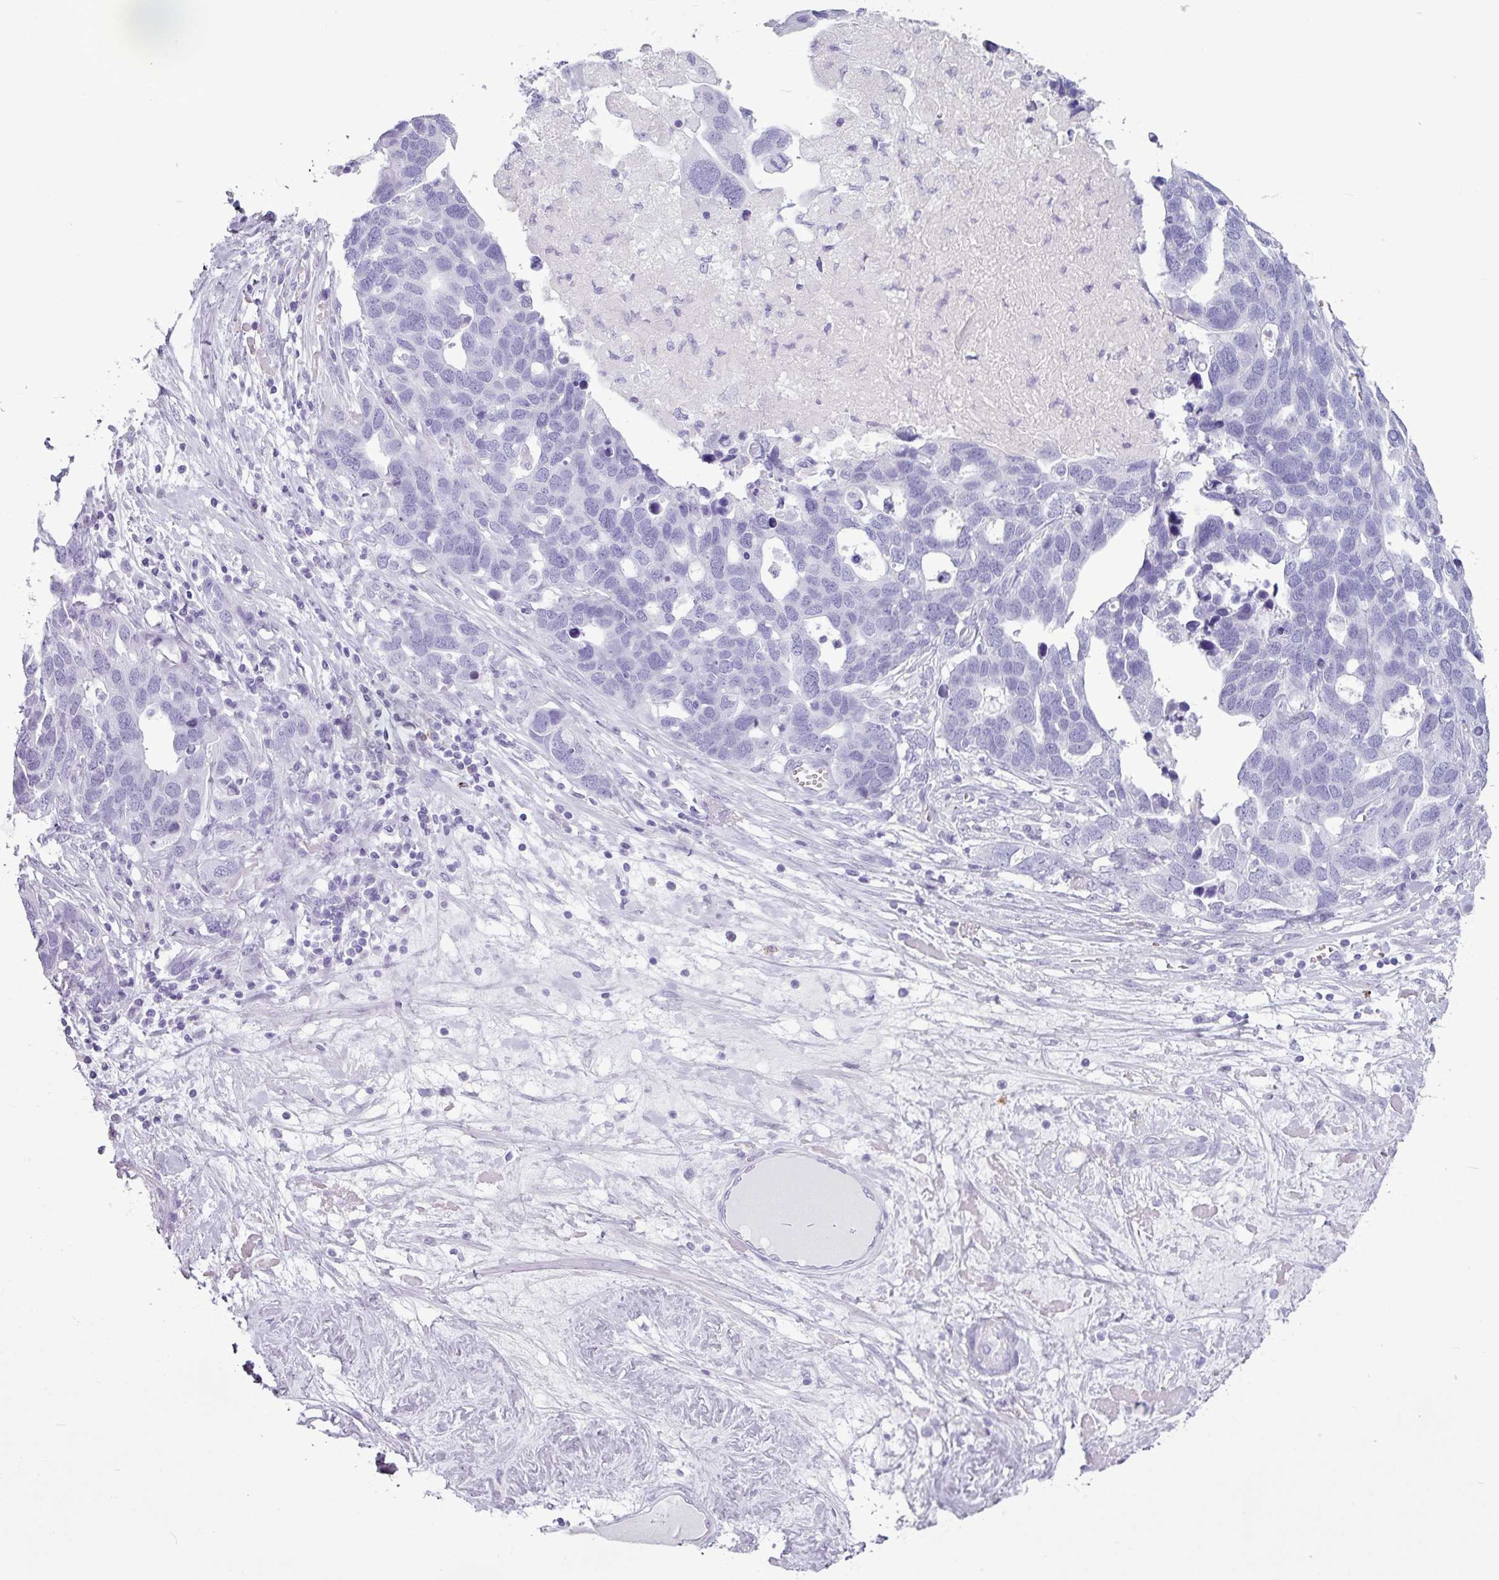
{"staining": {"intensity": "negative", "quantity": "none", "location": "none"}, "tissue": "ovarian cancer", "cell_type": "Tumor cells", "image_type": "cancer", "snomed": [{"axis": "morphology", "description": "Cystadenocarcinoma, serous, NOS"}, {"axis": "topography", "description": "Ovary"}], "caption": "Immunohistochemical staining of human ovarian cancer (serous cystadenocarcinoma) shows no significant staining in tumor cells. (Immunohistochemistry (ihc), brightfield microscopy, high magnification).", "gene": "AMY1B", "patient": {"sex": "female", "age": 54}}